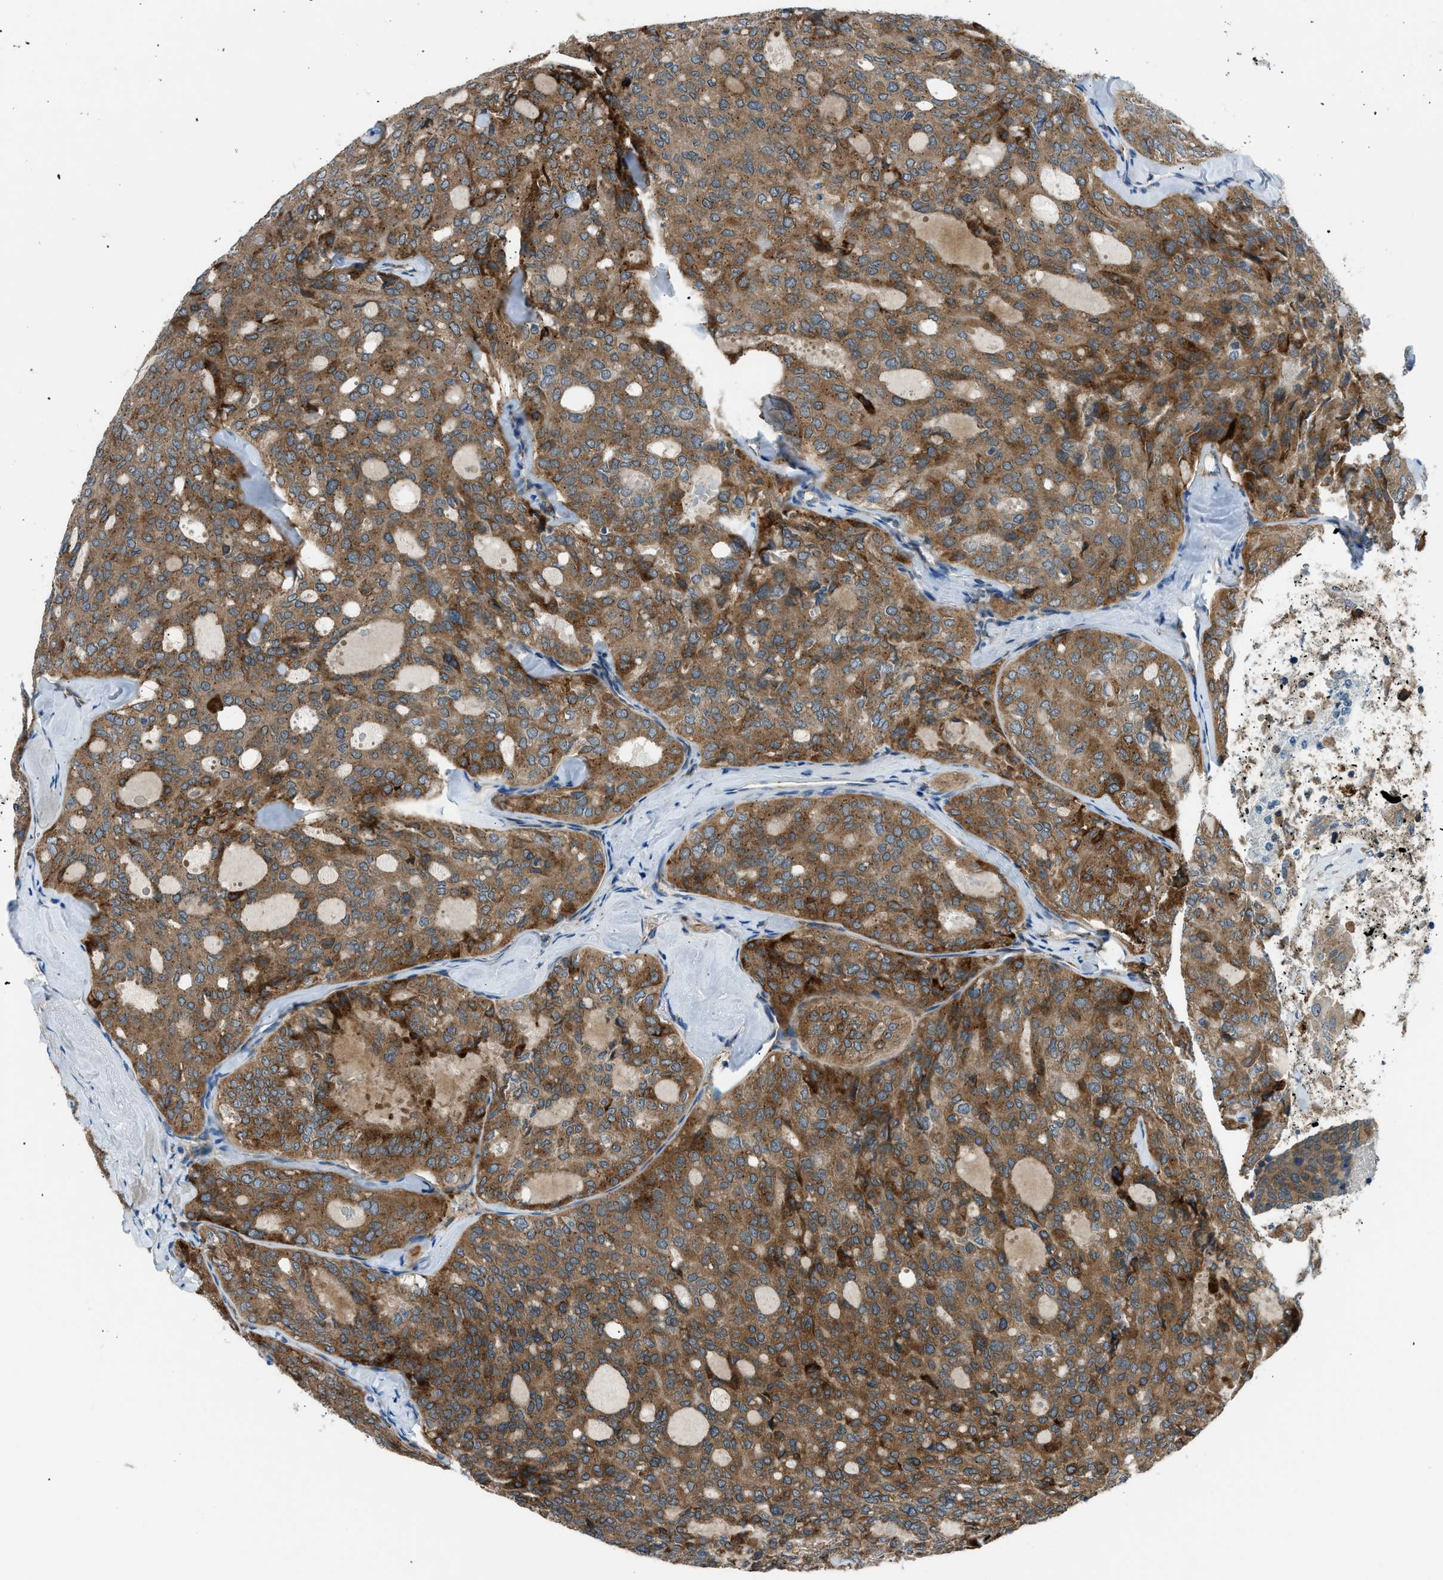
{"staining": {"intensity": "strong", "quantity": ">75%", "location": "cytoplasmic/membranous"}, "tissue": "thyroid cancer", "cell_type": "Tumor cells", "image_type": "cancer", "snomed": [{"axis": "morphology", "description": "Follicular adenoma carcinoma, NOS"}, {"axis": "topography", "description": "Thyroid gland"}], "caption": "Tumor cells exhibit high levels of strong cytoplasmic/membranous positivity in approximately >75% of cells in thyroid follicular adenoma carcinoma. The staining was performed using DAB (3,3'-diaminobenzidine), with brown indicating positive protein expression. Nuclei are stained blue with hematoxylin.", "gene": "EDARADD", "patient": {"sex": "male", "age": 75}}